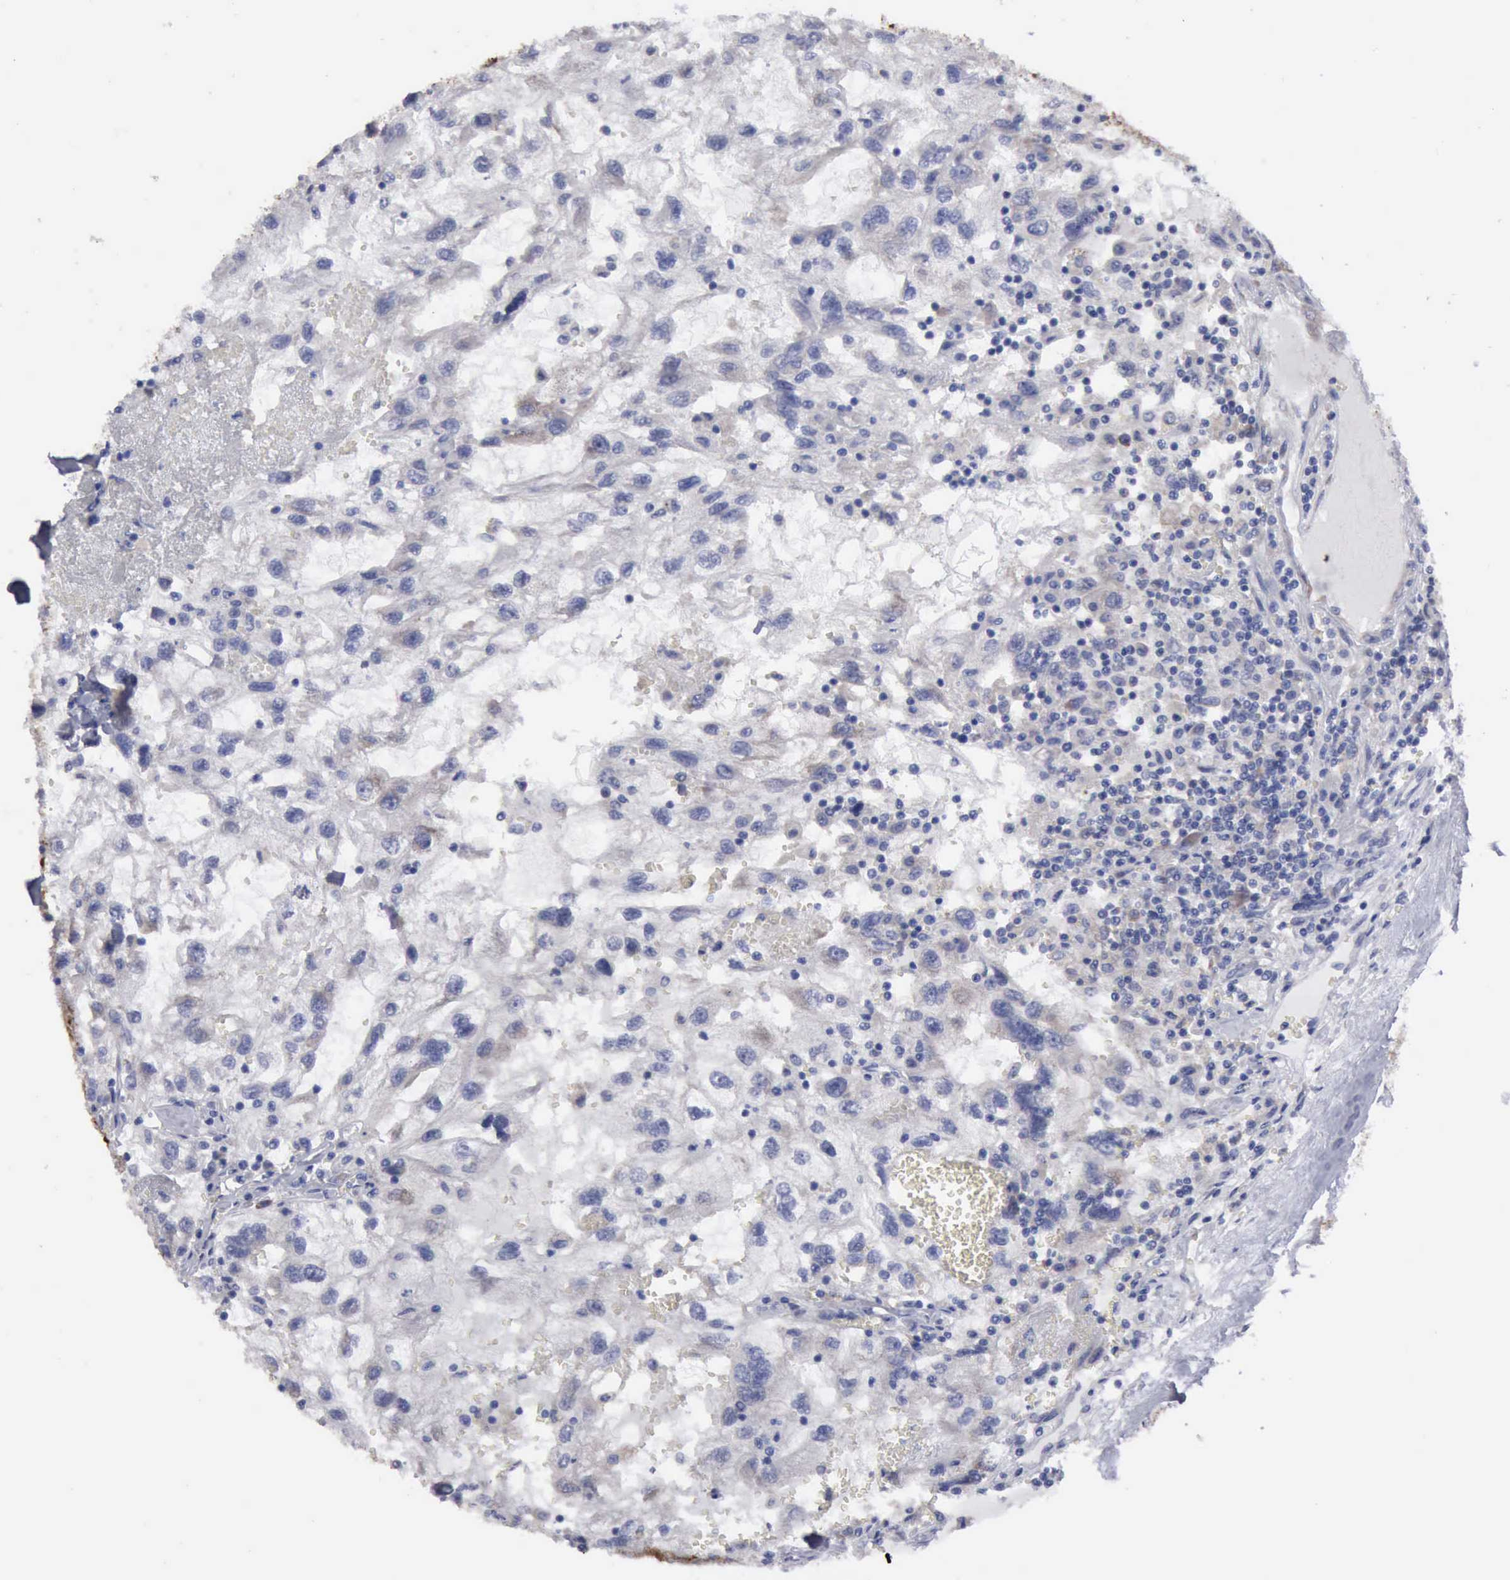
{"staining": {"intensity": "negative", "quantity": "none", "location": "none"}, "tissue": "renal cancer", "cell_type": "Tumor cells", "image_type": "cancer", "snomed": [{"axis": "morphology", "description": "Normal tissue, NOS"}, {"axis": "morphology", "description": "Adenocarcinoma, NOS"}, {"axis": "topography", "description": "Kidney"}], "caption": "Photomicrograph shows no protein expression in tumor cells of renal cancer tissue.", "gene": "TXLNG", "patient": {"sex": "male", "age": 71}}